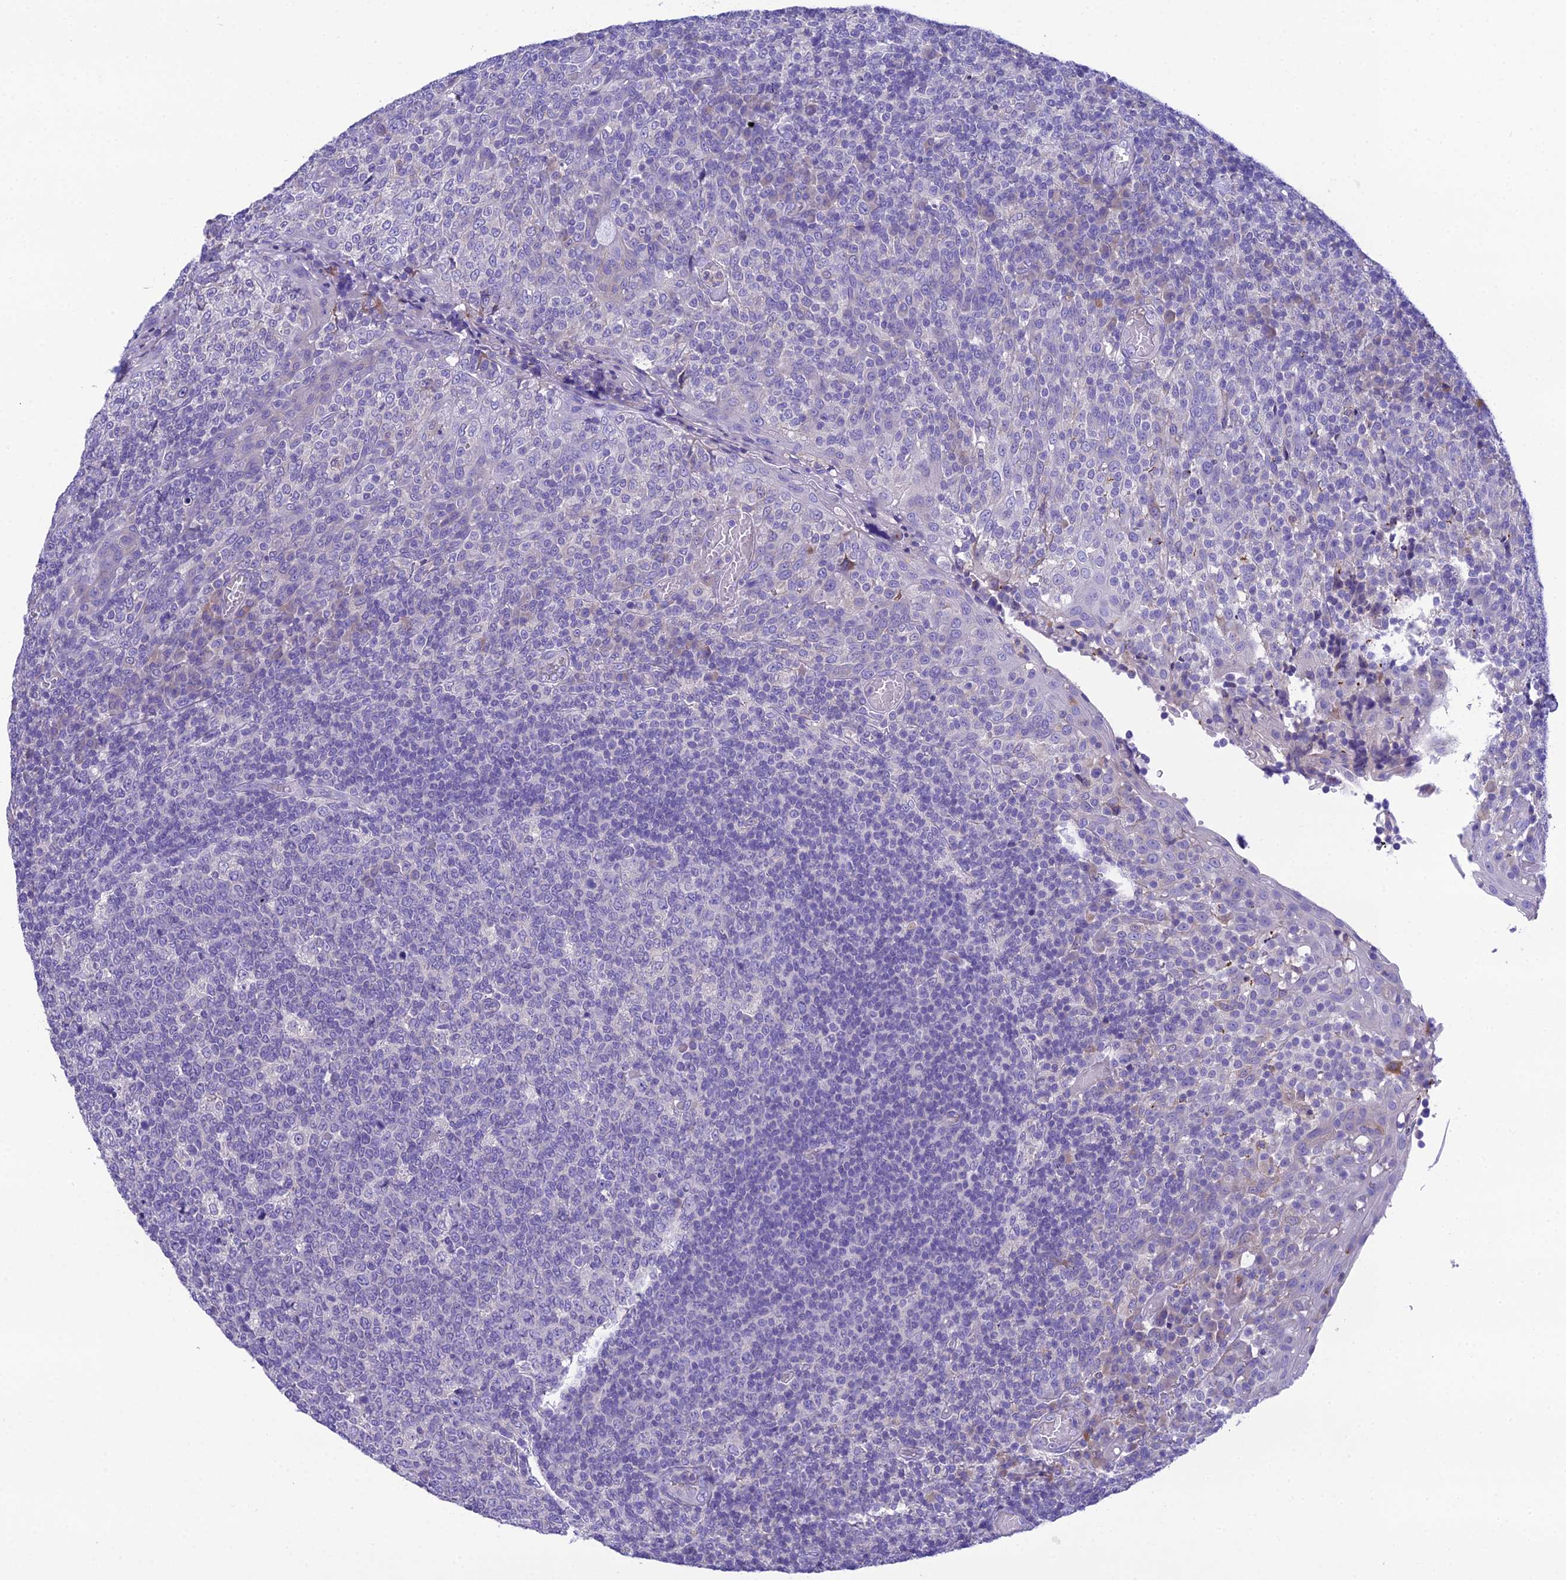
{"staining": {"intensity": "negative", "quantity": "none", "location": "none"}, "tissue": "tonsil", "cell_type": "Germinal center cells", "image_type": "normal", "snomed": [{"axis": "morphology", "description": "Normal tissue, NOS"}, {"axis": "topography", "description": "Tonsil"}], "caption": "Human tonsil stained for a protein using immunohistochemistry (IHC) demonstrates no staining in germinal center cells.", "gene": "KIAA0408", "patient": {"sex": "female", "age": 19}}